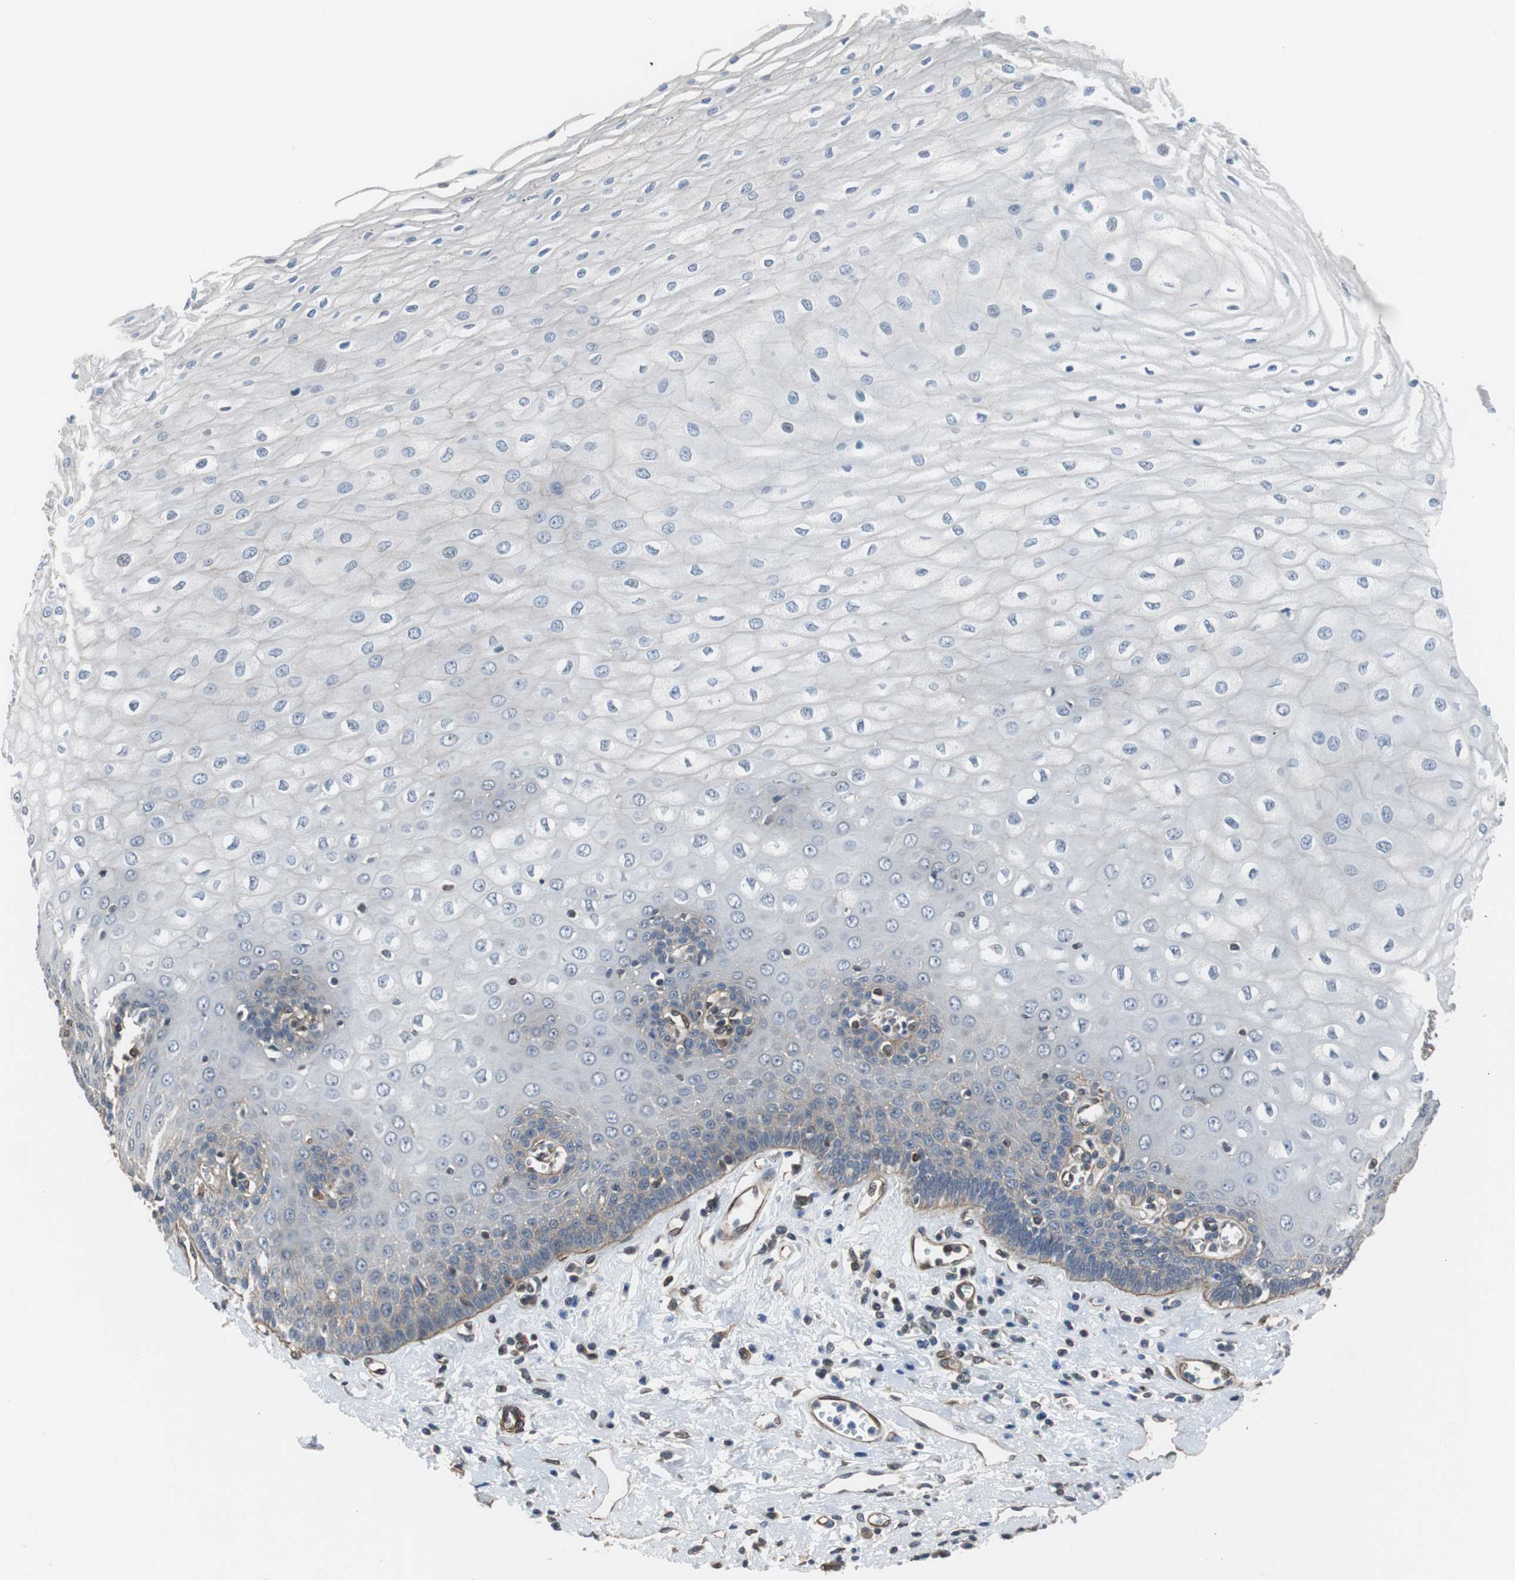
{"staining": {"intensity": "moderate", "quantity": "<25%", "location": "cytoplasmic/membranous"}, "tissue": "esophagus", "cell_type": "Squamous epithelial cells", "image_type": "normal", "snomed": [{"axis": "morphology", "description": "Normal tissue, NOS"}, {"axis": "morphology", "description": "Squamous cell carcinoma, NOS"}, {"axis": "topography", "description": "Esophagus"}], "caption": "The photomicrograph demonstrates staining of unremarkable esophagus, revealing moderate cytoplasmic/membranous protein expression (brown color) within squamous epithelial cells.", "gene": "KIF3B", "patient": {"sex": "male", "age": 65}}